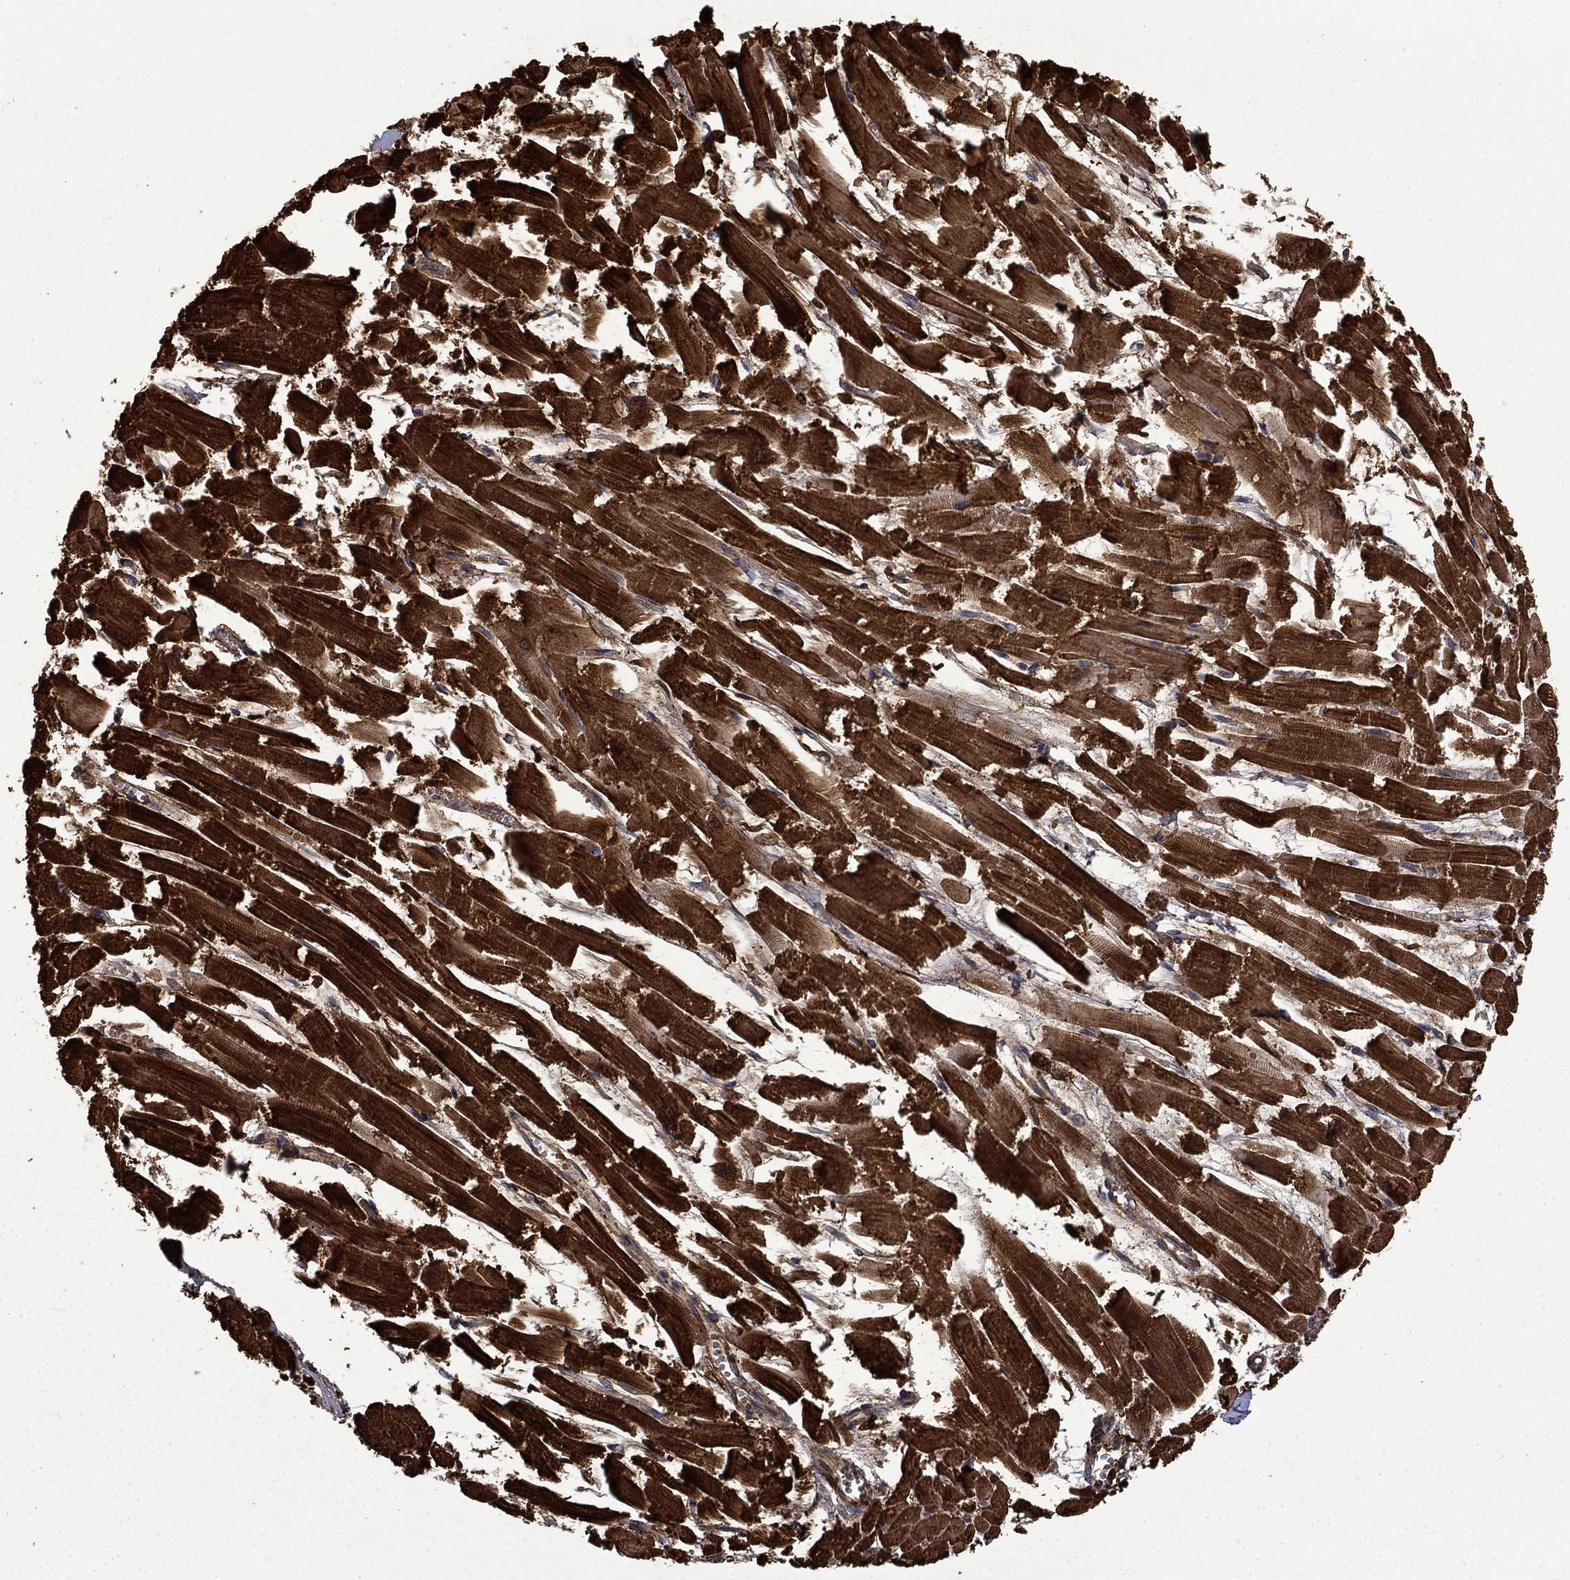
{"staining": {"intensity": "strong", "quantity": ">75%", "location": "cytoplasmic/membranous"}, "tissue": "heart muscle", "cell_type": "Cardiomyocytes", "image_type": "normal", "snomed": [{"axis": "morphology", "description": "Normal tissue, NOS"}, {"axis": "topography", "description": "Heart"}], "caption": "Human heart muscle stained for a protein (brown) exhibits strong cytoplasmic/membranous positive expression in about >75% of cardiomyocytes.", "gene": "CUTC", "patient": {"sex": "female", "age": 52}}